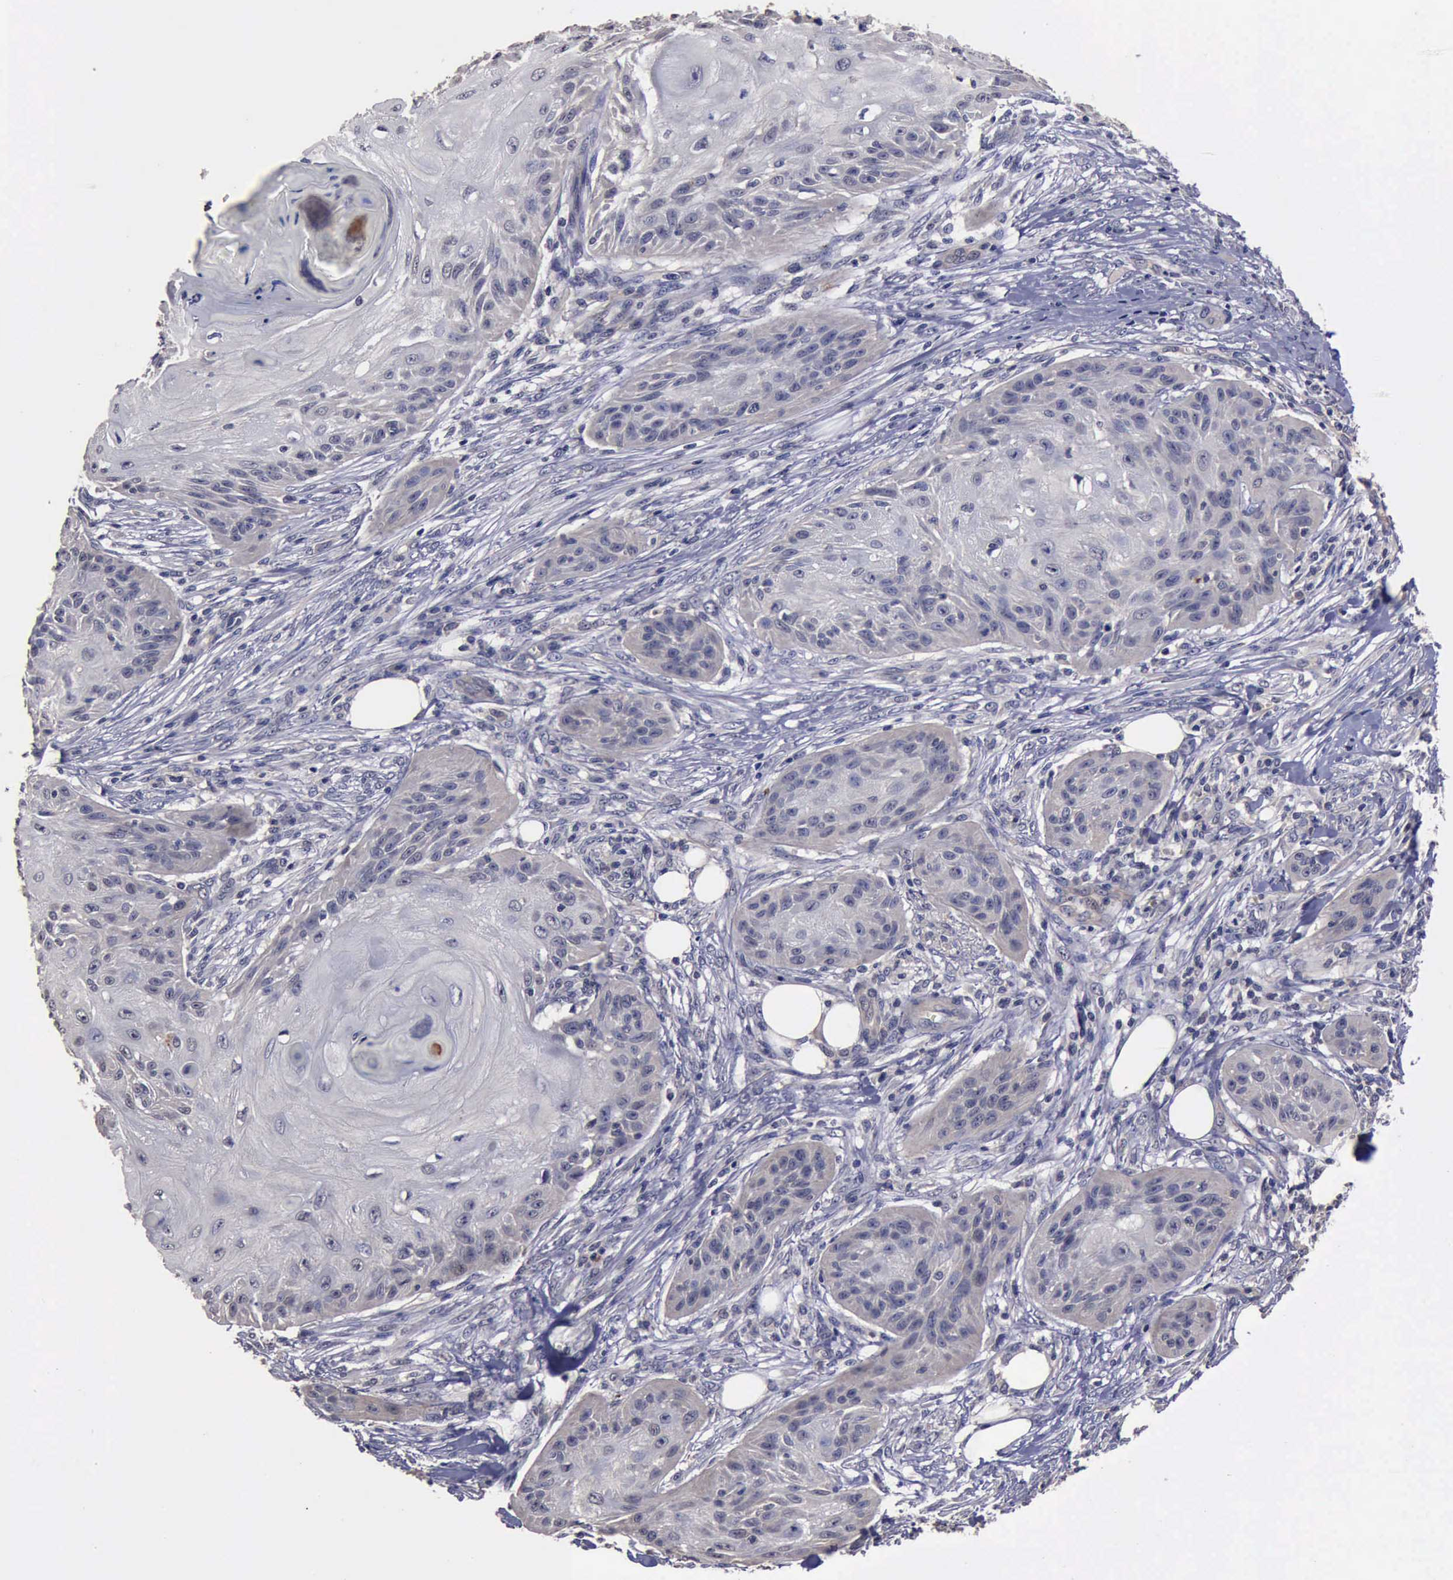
{"staining": {"intensity": "negative", "quantity": "none", "location": "none"}, "tissue": "skin cancer", "cell_type": "Tumor cells", "image_type": "cancer", "snomed": [{"axis": "morphology", "description": "Squamous cell carcinoma, NOS"}, {"axis": "topography", "description": "Skin"}], "caption": "Immunohistochemical staining of squamous cell carcinoma (skin) displays no significant staining in tumor cells.", "gene": "CRKL", "patient": {"sex": "female", "age": 88}}